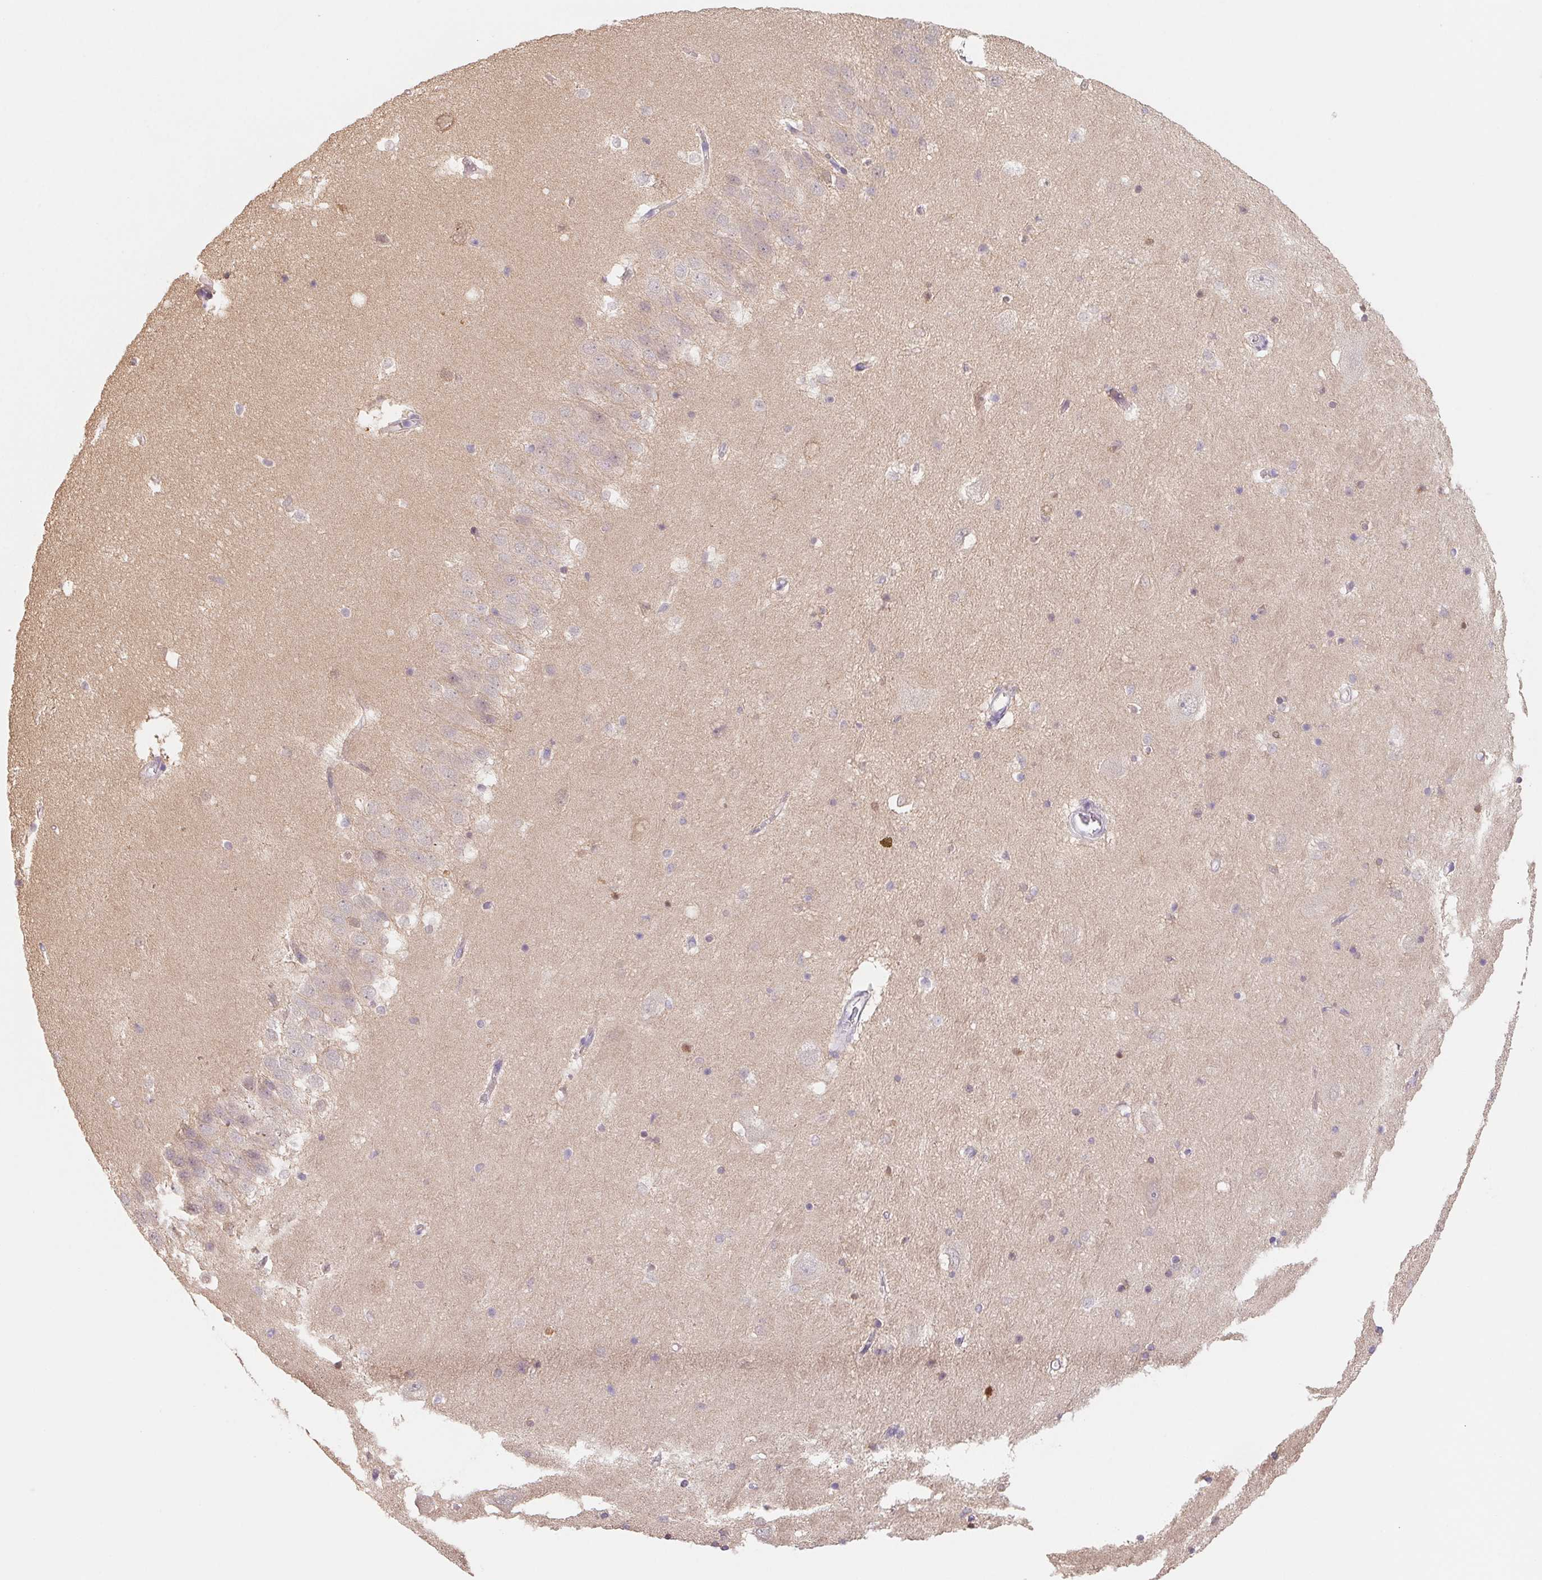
{"staining": {"intensity": "weak", "quantity": "25%-75%", "location": "cytoplasmic/membranous"}, "tissue": "hippocampus", "cell_type": "Glial cells", "image_type": "normal", "snomed": [{"axis": "morphology", "description": "Normal tissue, NOS"}, {"axis": "topography", "description": "Hippocampus"}], "caption": "Immunohistochemistry histopathology image of benign hippocampus stained for a protein (brown), which exhibits low levels of weak cytoplasmic/membranous positivity in about 25%-75% of glial cells.", "gene": "CTNND2", "patient": {"sex": "male", "age": 58}}